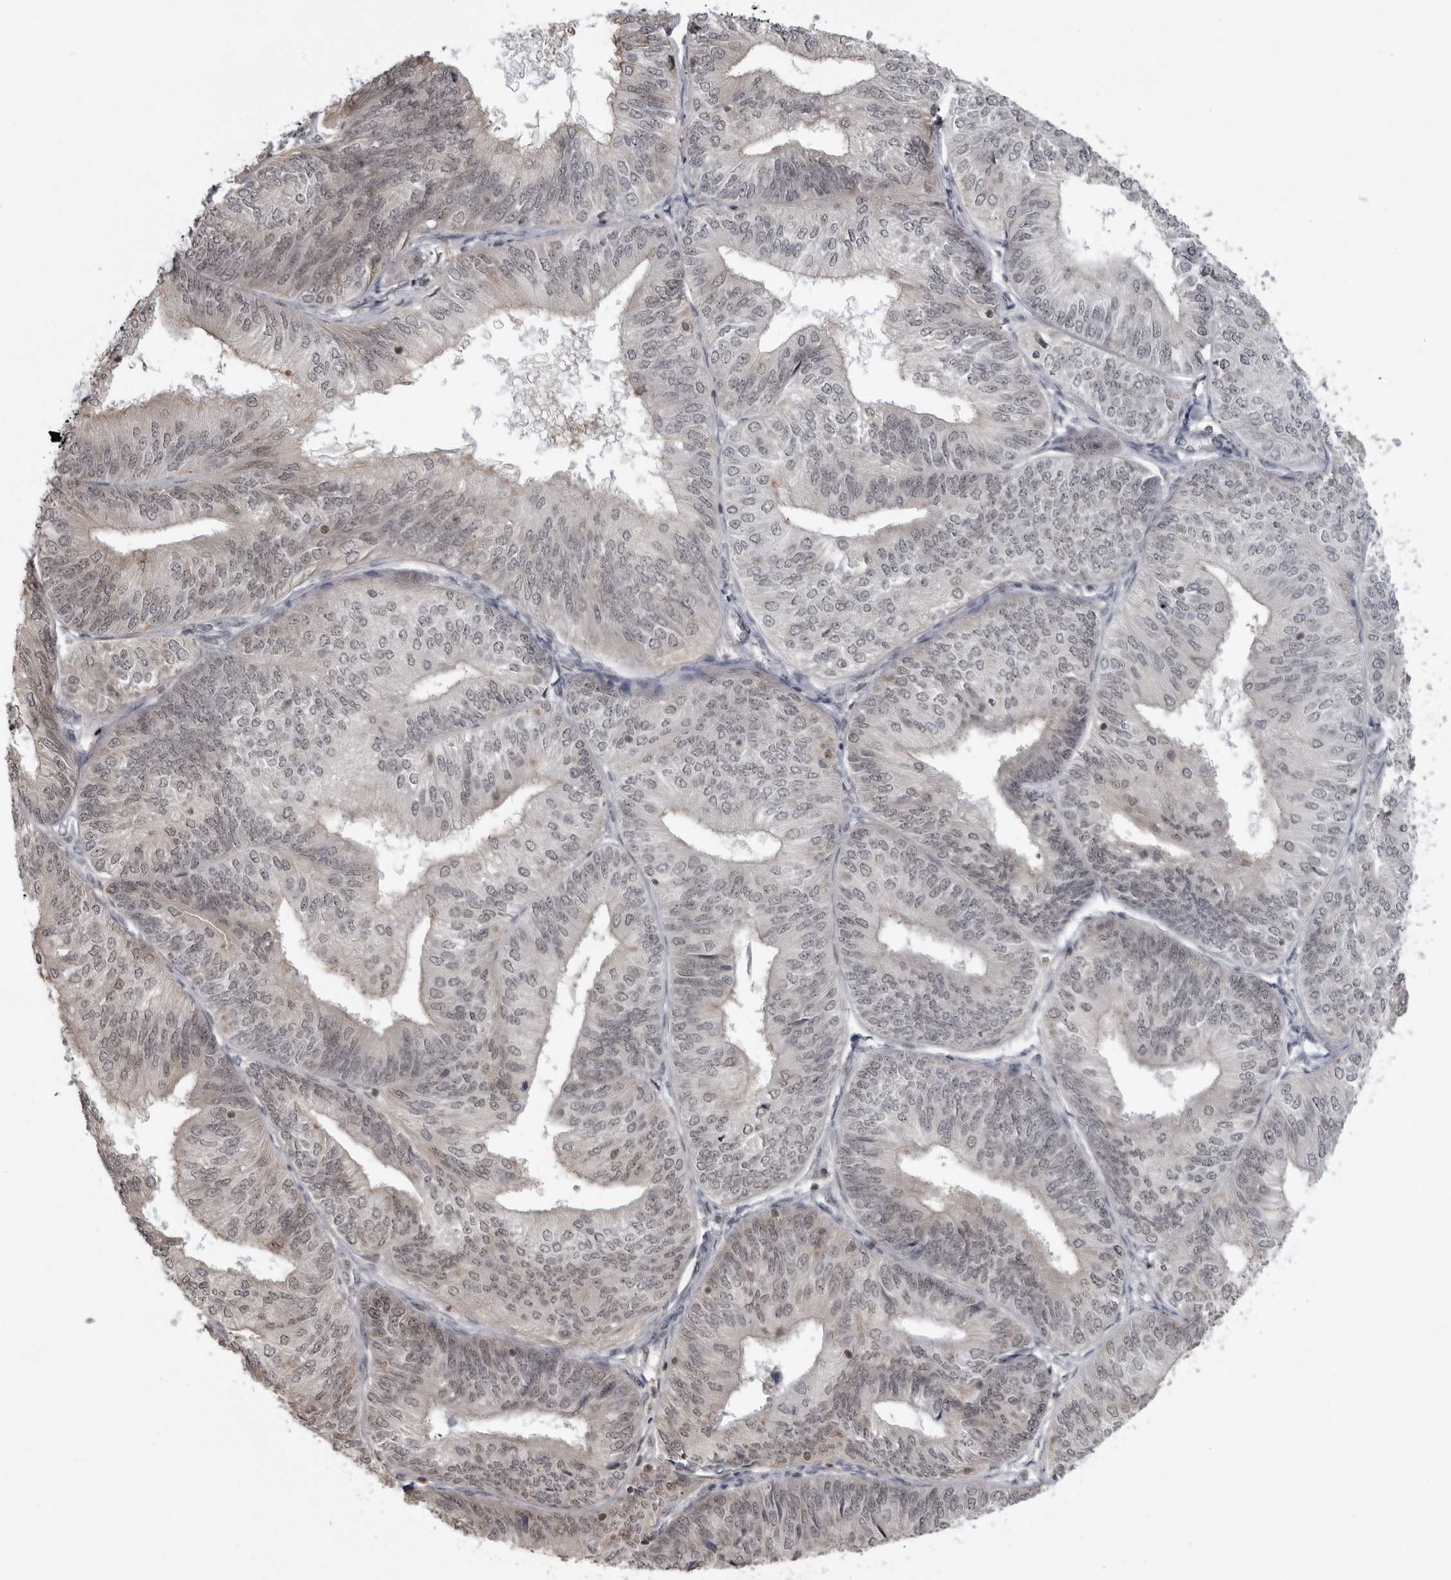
{"staining": {"intensity": "weak", "quantity": "25%-75%", "location": "nuclear"}, "tissue": "endometrial cancer", "cell_type": "Tumor cells", "image_type": "cancer", "snomed": [{"axis": "morphology", "description": "Adenocarcinoma, NOS"}, {"axis": "topography", "description": "Endometrium"}], "caption": "A low amount of weak nuclear positivity is identified in about 25%-75% of tumor cells in adenocarcinoma (endometrial) tissue. (IHC, brightfield microscopy, high magnification).", "gene": "PDCL3", "patient": {"sex": "female", "age": 58}}